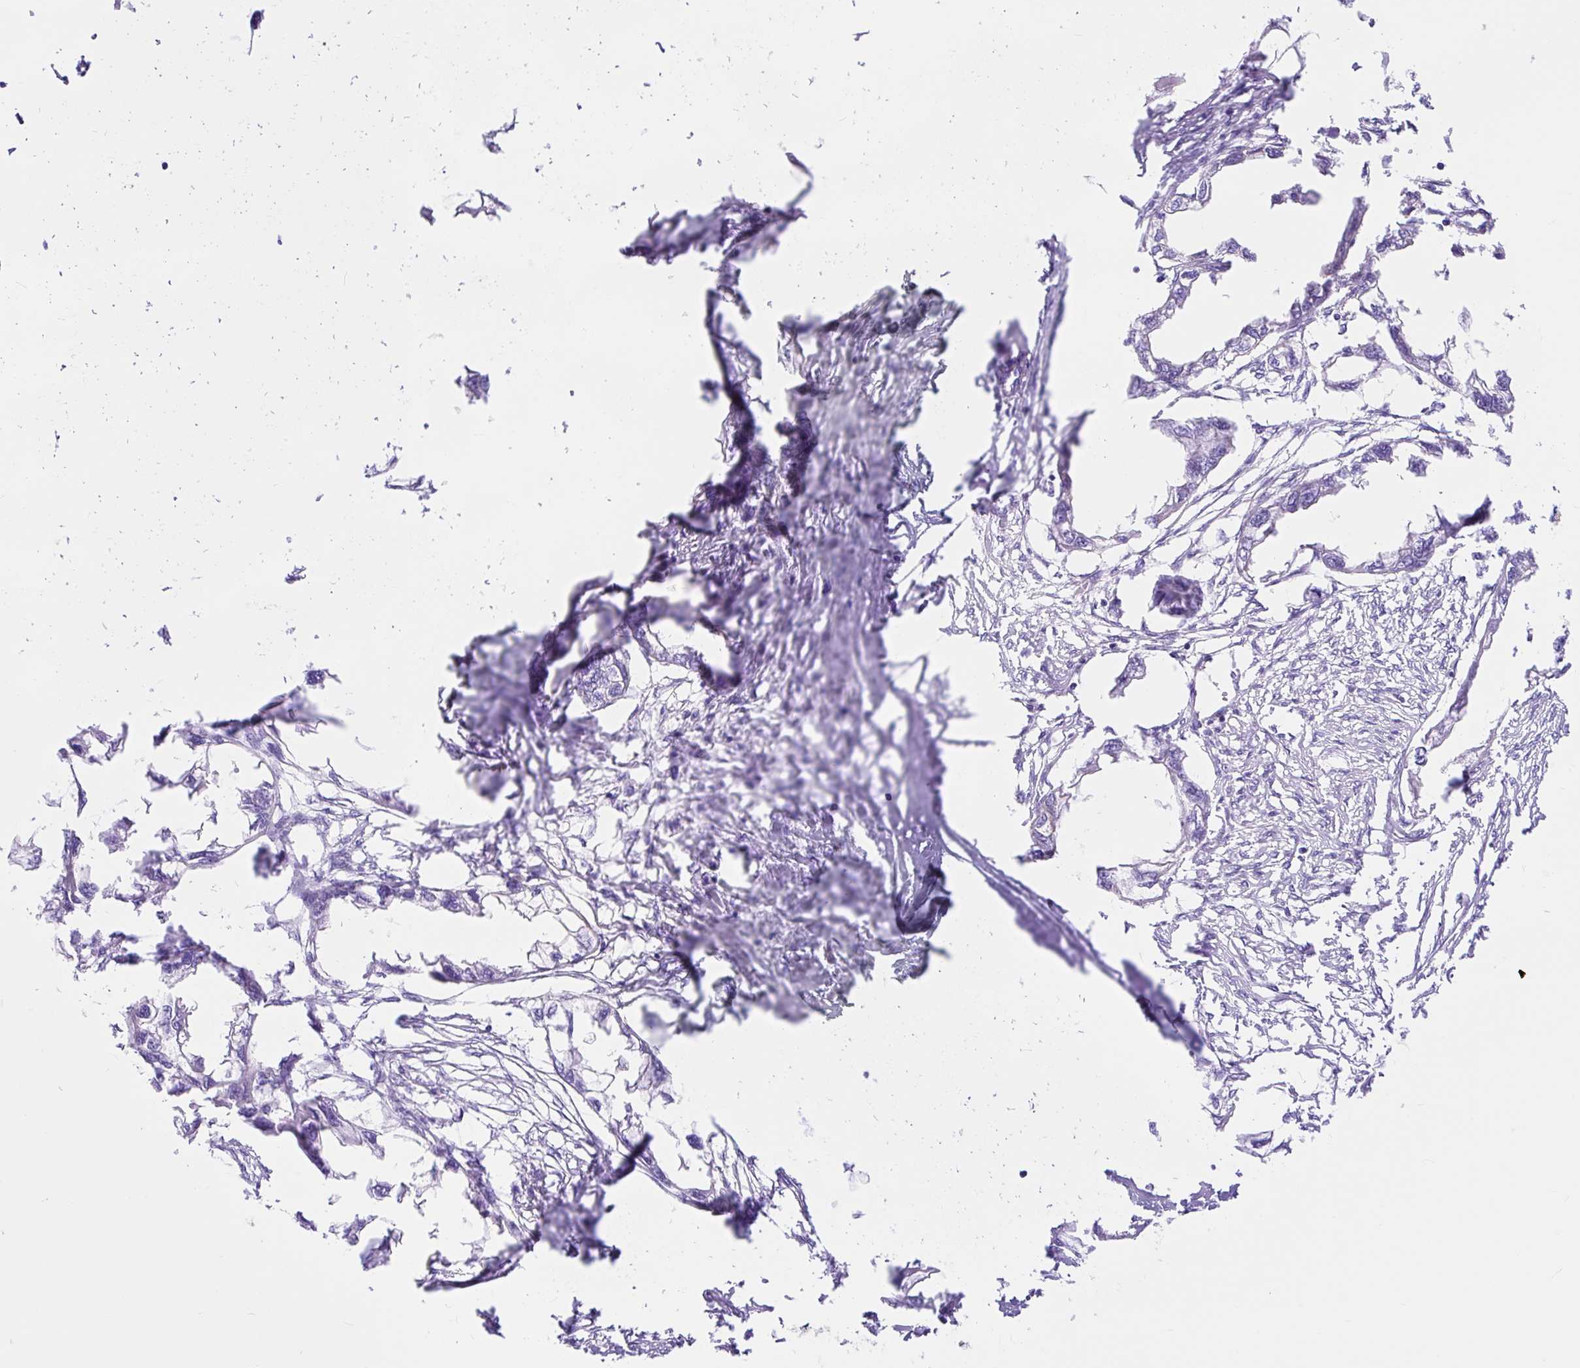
{"staining": {"intensity": "negative", "quantity": "none", "location": "none"}, "tissue": "endometrial cancer", "cell_type": "Tumor cells", "image_type": "cancer", "snomed": [{"axis": "morphology", "description": "Adenocarcinoma, NOS"}, {"axis": "morphology", "description": "Adenocarcinoma, metastatic, NOS"}, {"axis": "topography", "description": "Adipose tissue"}, {"axis": "topography", "description": "Endometrium"}], "caption": "High power microscopy histopathology image of an immunohistochemistry micrograph of endometrial cancer (adenocarcinoma), revealing no significant positivity in tumor cells. (Brightfield microscopy of DAB (3,3'-diaminobenzidine) immunohistochemistry (IHC) at high magnification).", "gene": "HIP1R", "patient": {"sex": "female", "age": 67}}